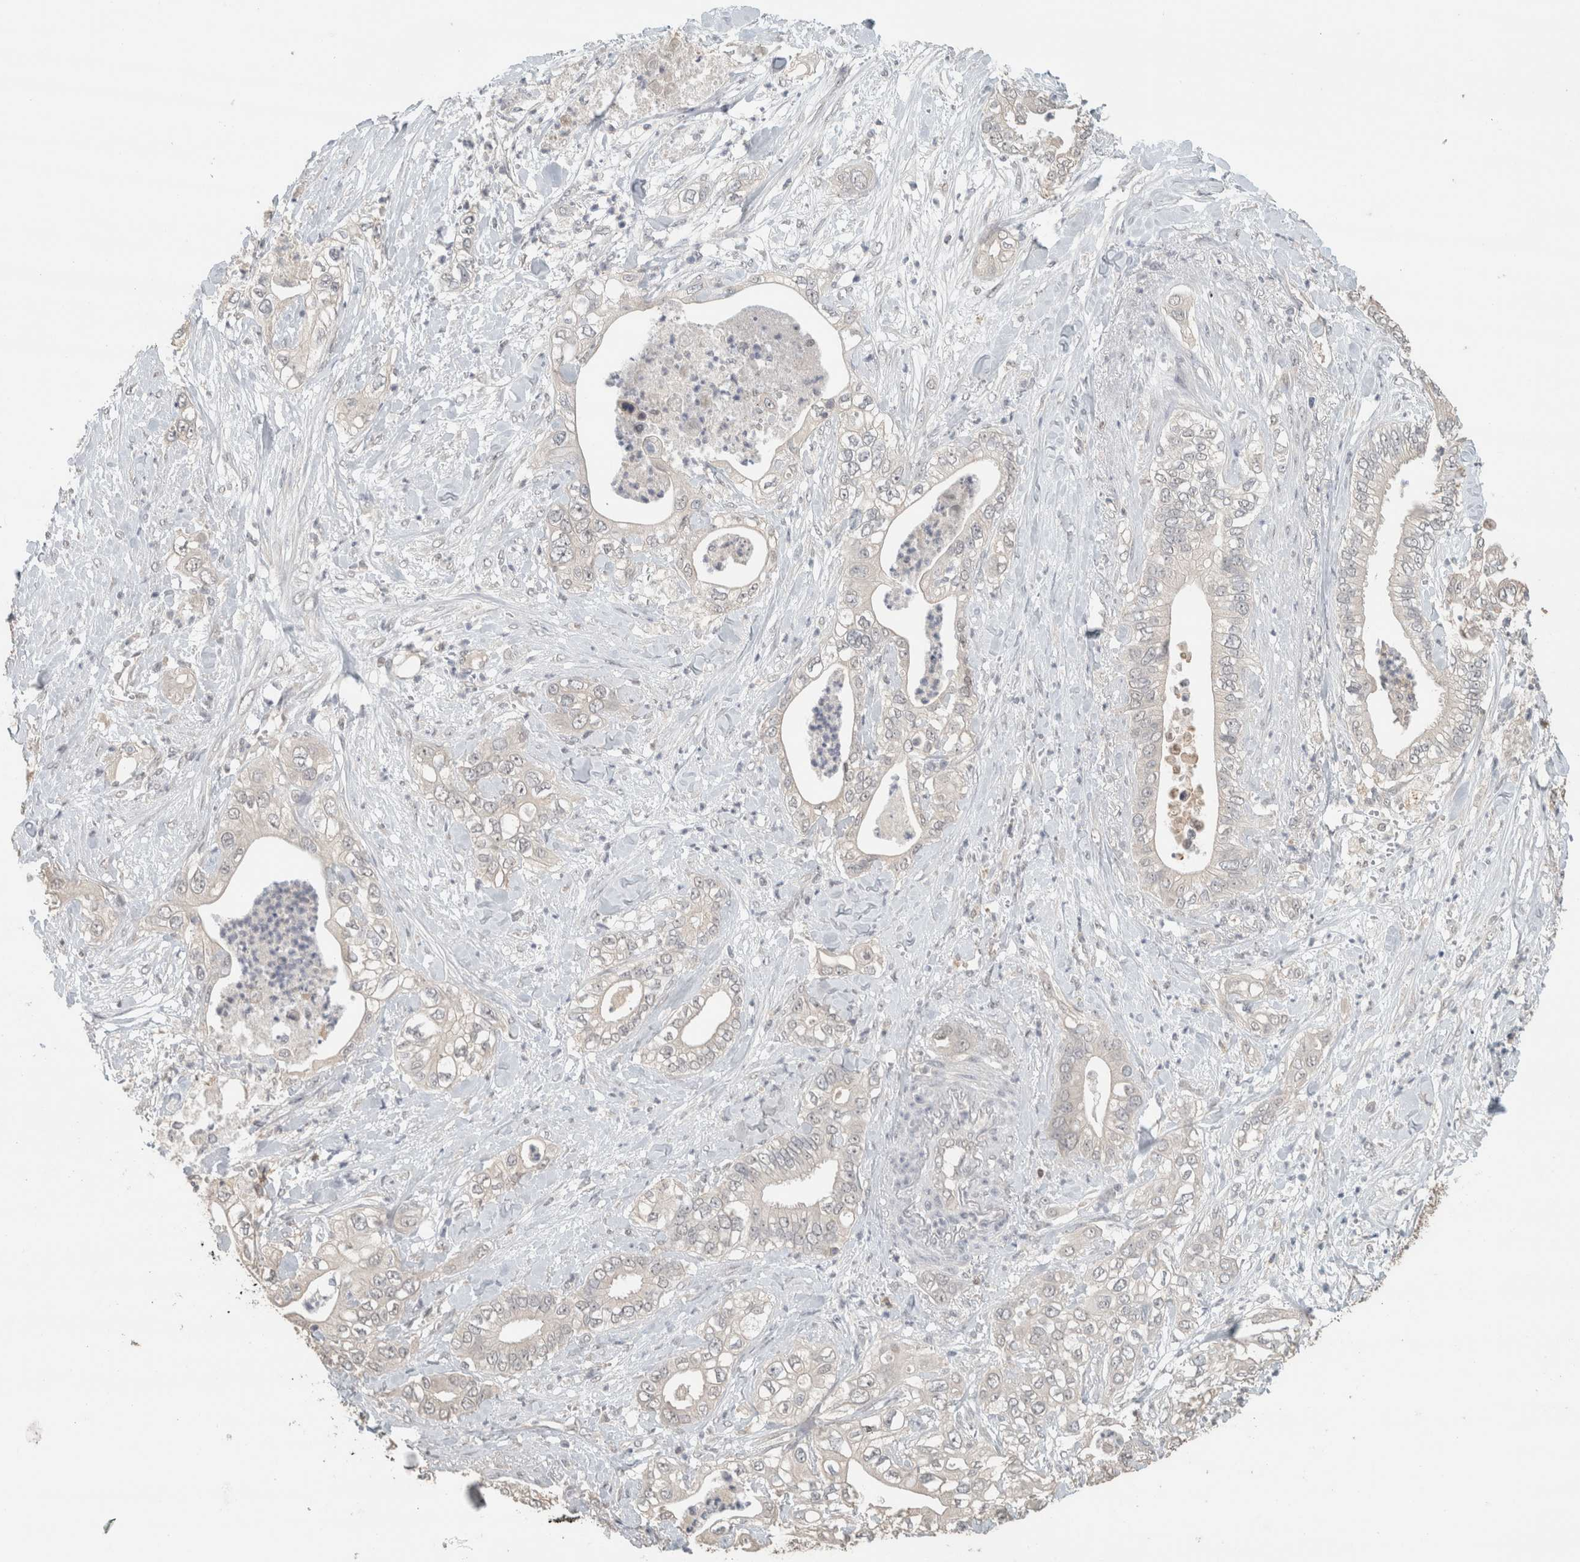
{"staining": {"intensity": "negative", "quantity": "none", "location": "none"}, "tissue": "pancreatic cancer", "cell_type": "Tumor cells", "image_type": "cancer", "snomed": [{"axis": "morphology", "description": "Adenocarcinoma, NOS"}, {"axis": "topography", "description": "Pancreas"}], "caption": "Immunohistochemistry photomicrograph of neoplastic tissue: human pancreatic adenocarcinoma stained with DAB shows no significant protein expression in tumor cells.", "gene": "TRAT1", "patient": {"sex": "female", "age": 78}}